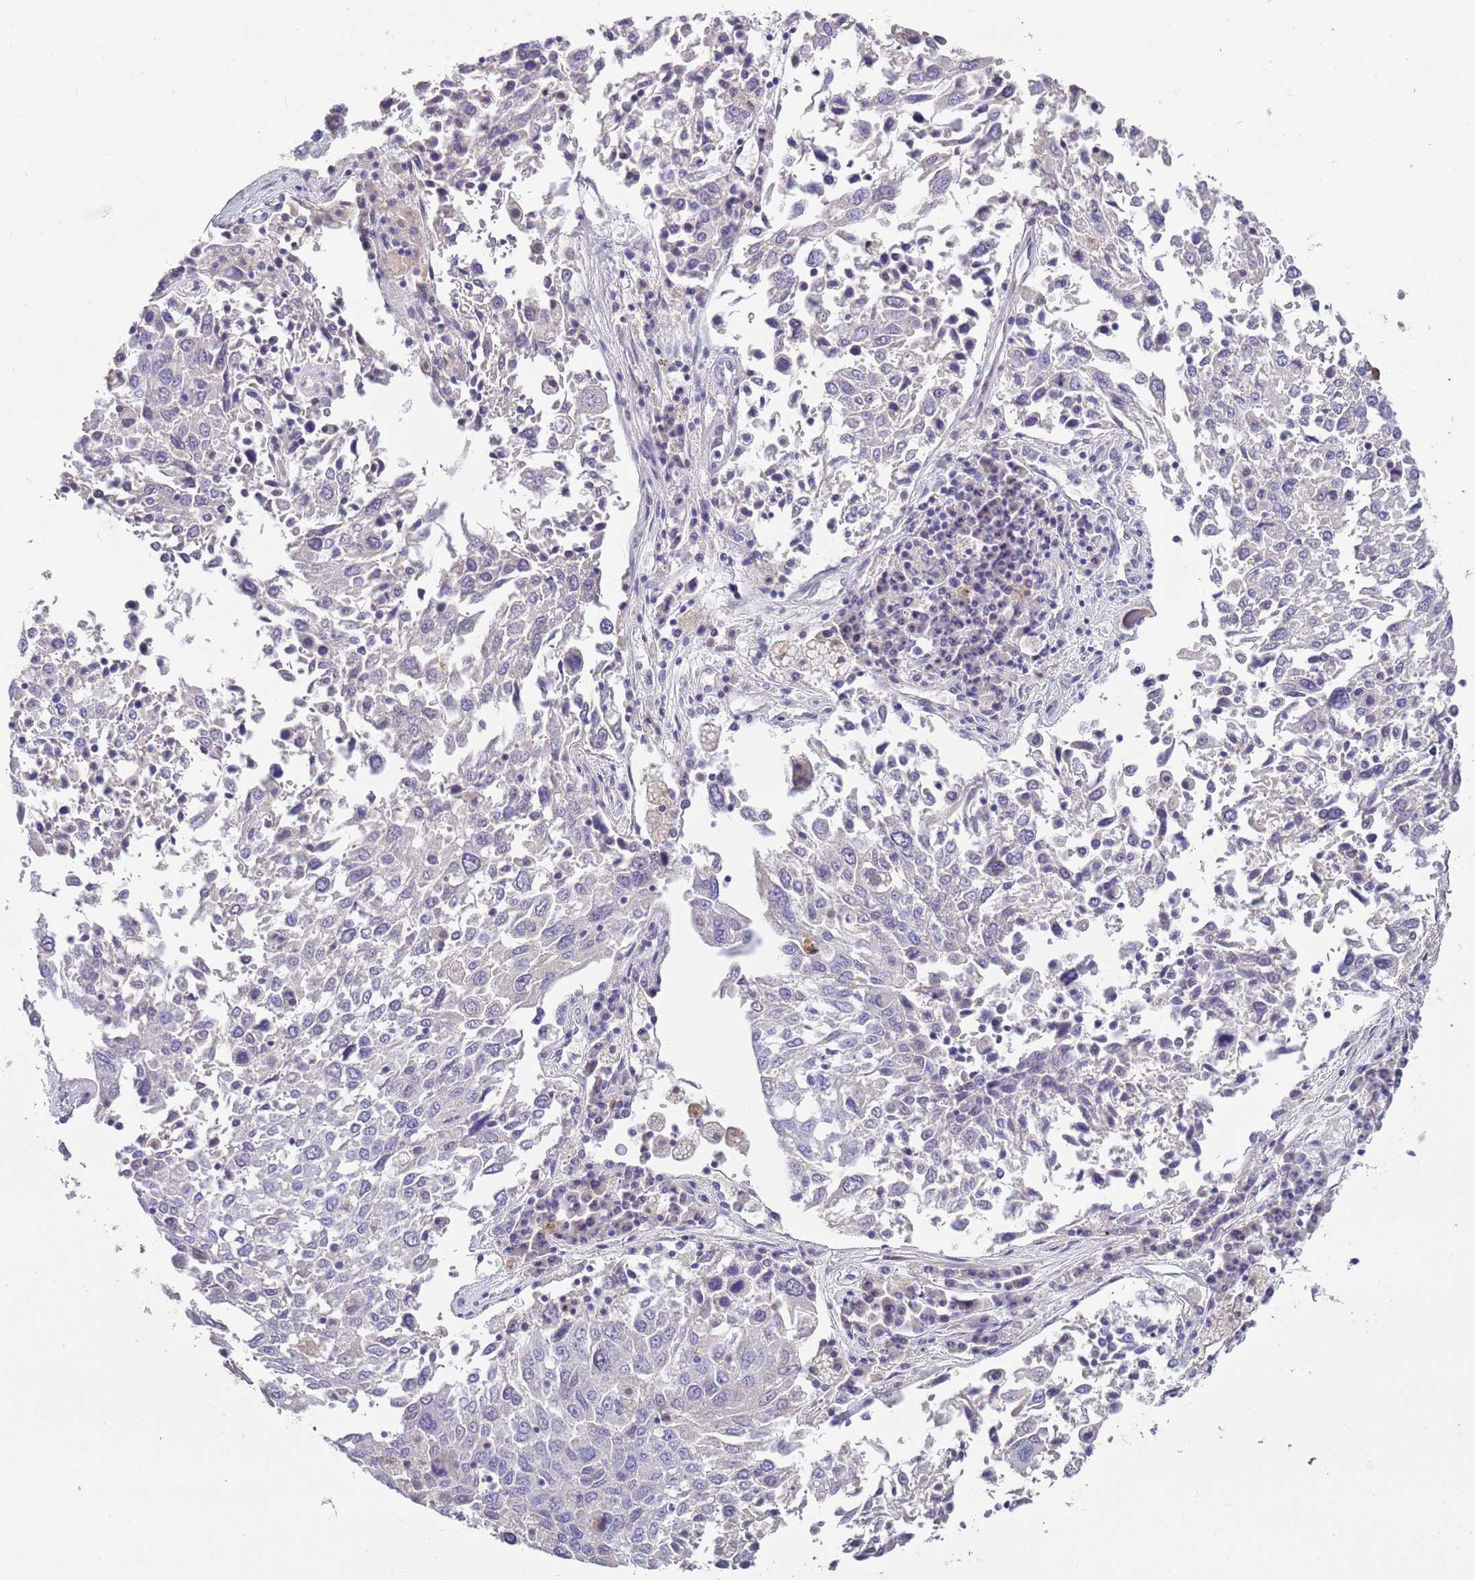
{"staining": {"intensity": "negative", "quantity": "none", "location": "none"}, "tissue": "lung cancer", "cell_type": "Tumor cells", "image_type": "cancer", "snomed": [{"axis": "morphology", "description": "Squamous cell carcinoma, NOS"}, {"axis": "topography", "description": "Lung"}], "caption": "High magnification brightfield microscopy of squamous cell carcinoma (lung) stained with DAB (3,3'-diaminobenzidine) (brown) and counterstained with hematoxylin (blue): tumor cells show no significant positivity. Brightfield microscopy of immunohistochemistry (IHC) stained with DAB (3,3'-diaminobenzidine) (brown) and hematoxylin (blue), captured at high magnification.", "gene": "DDHD1", "patient": {"sex": "male", "age": 65}}